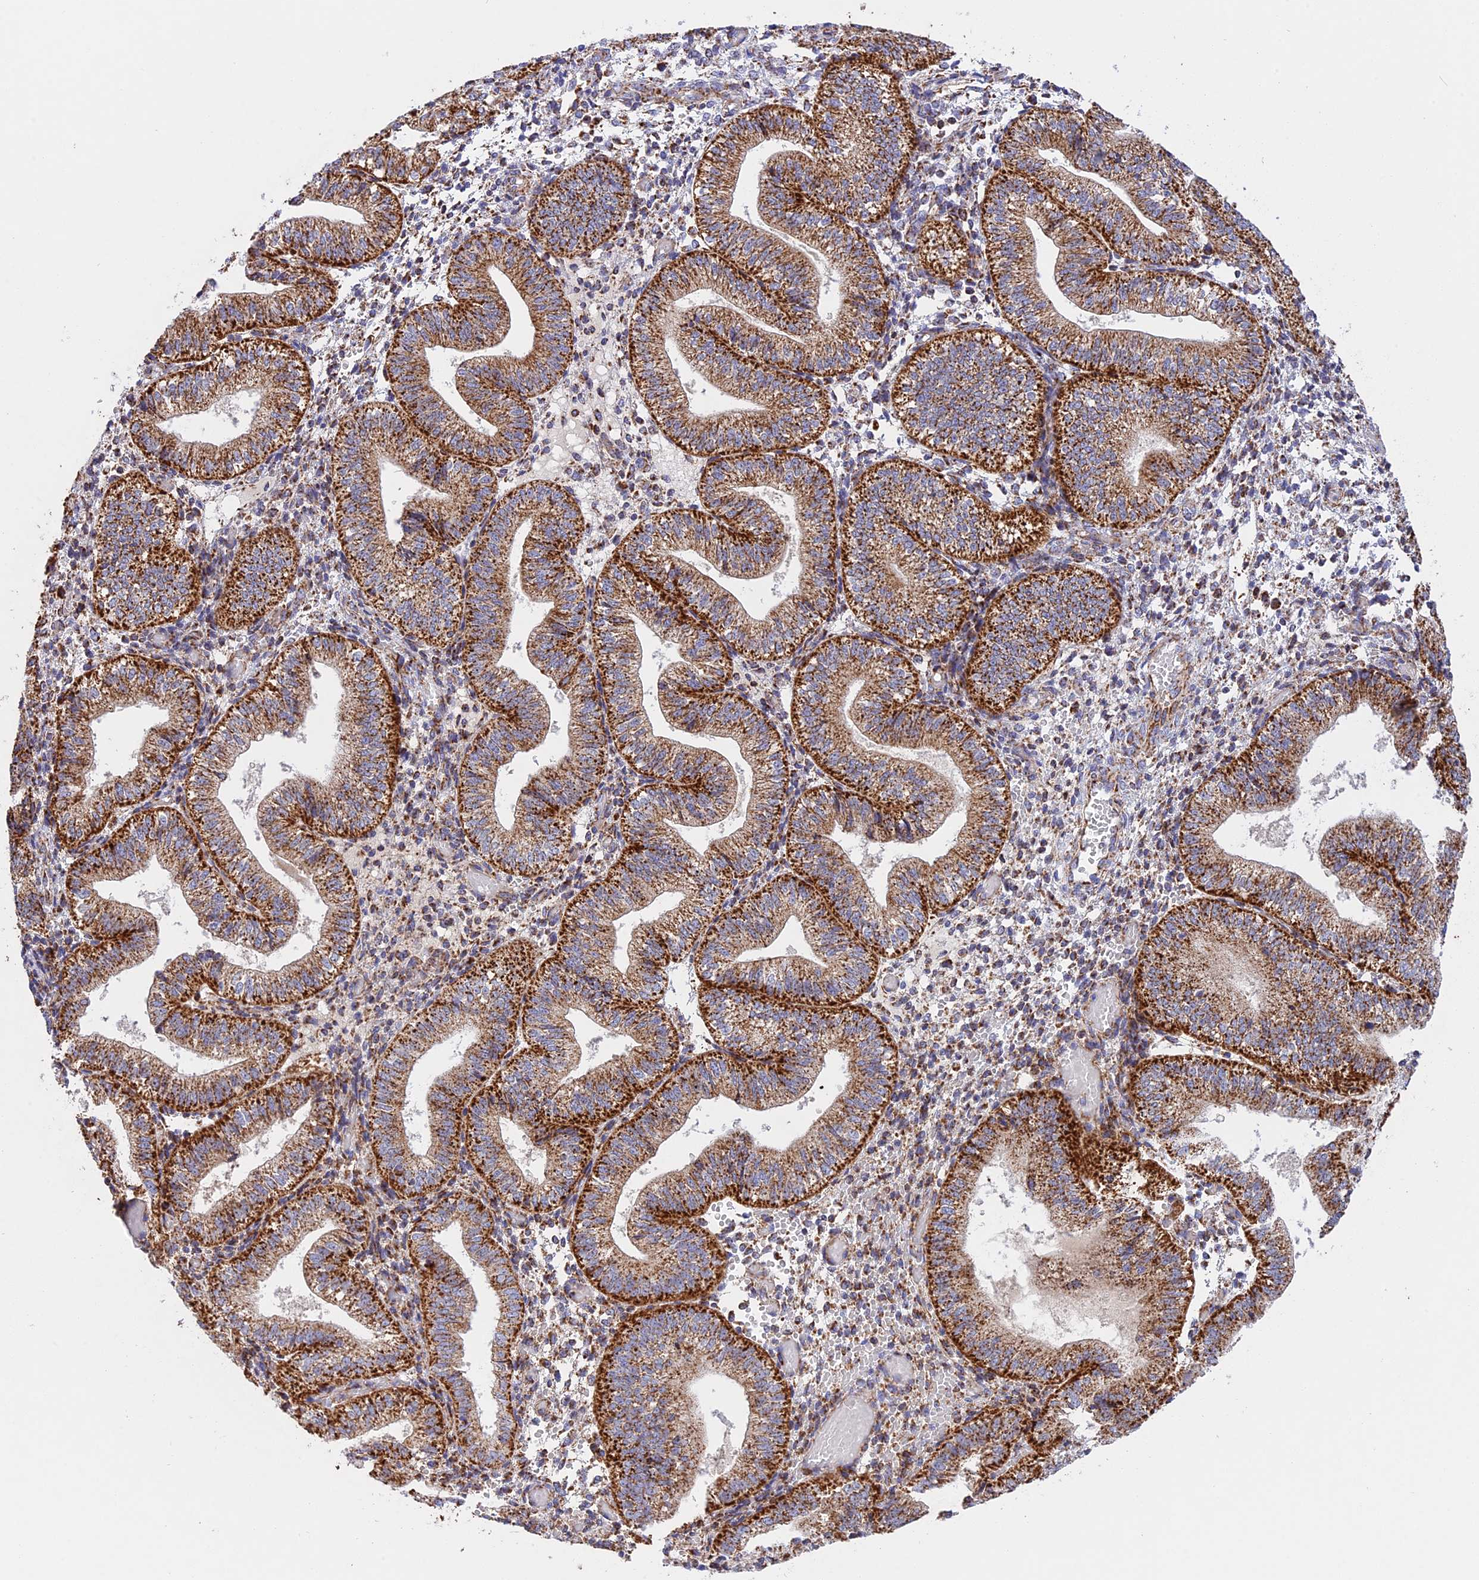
{"staining": {"intensity": "strong", "quantity": "25%-75%", "location": "cytoplasmic/membranous"}, "tissue": "endometrium", "cell_type": "Cells in endometrial stroma", "image_type": "normal", "snomed": [{"axis": "morphology", "description": "Normal tissue, NOS"}, {"axis": "topography", "description": "Endometrium"}], "caption": "This is a histology image of immunohistochemistry staining of unremarkable endometrium, which shows strong positivity in the cytoplasmic/membranous of cells in endometrial stroma.", "gene": "UQCRB", "patient": {"sex": "female", "age": 34}}